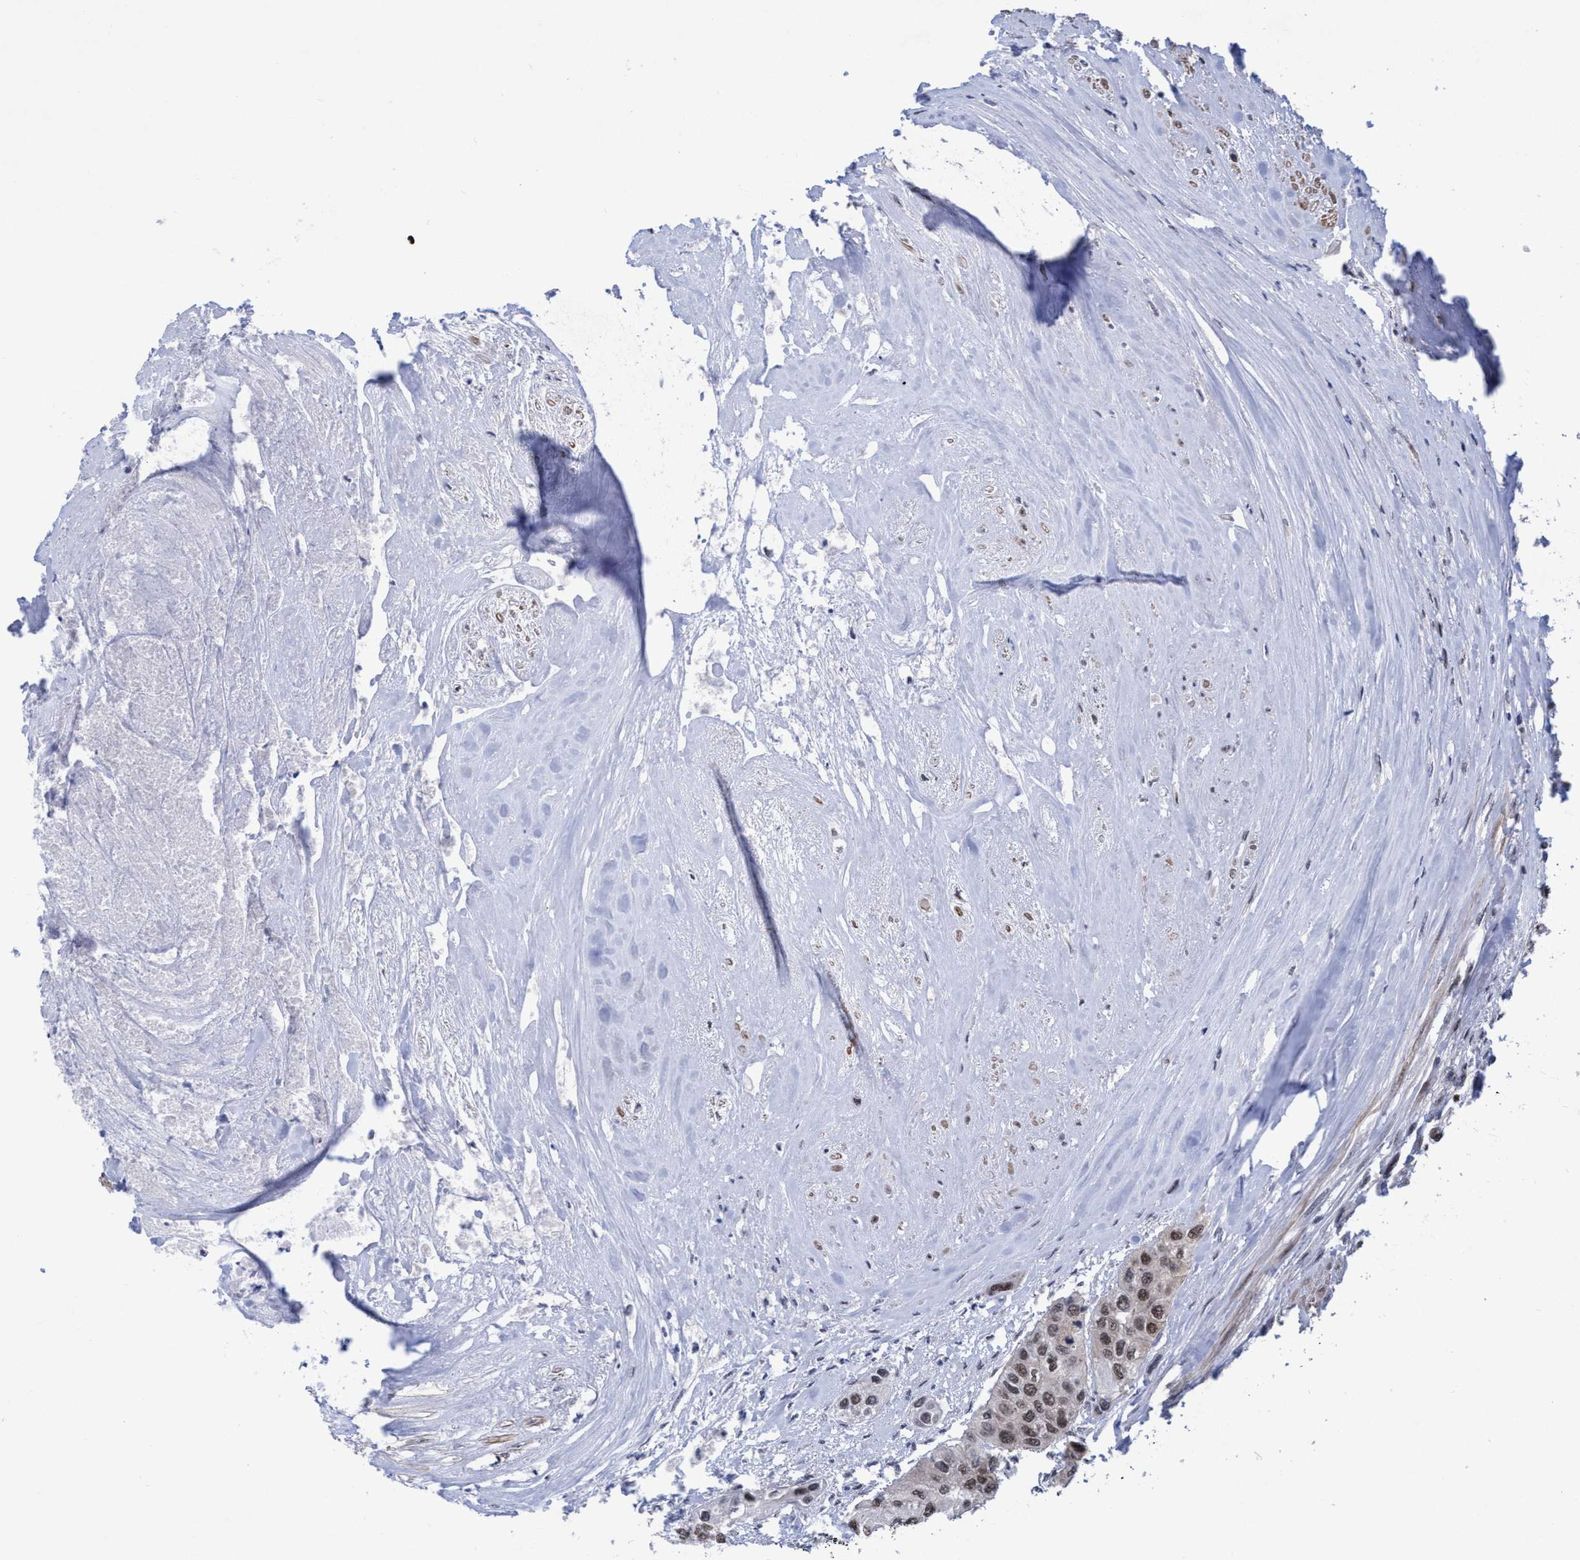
{"staining": {"intensity": "moderate", "quantity": ">75%", "location": "nuclear"}, "tissue": "urothelial cancer", "cell_type": "Tumor cells", "image_type": "cancer", "snomed": [{"axis": "morphology", "description": "Urothelial carcinoma, High grade"}, {"axis": "topography", "description": "Urinary bladder"}], "caption": "A brown stain highlights moderate nuclear expression of a protein in urothelial cancer tumor cells. Nuclei are stained in blue.", "gene": "C9orf78", "patient": {"sex": "female", "age": 56}}